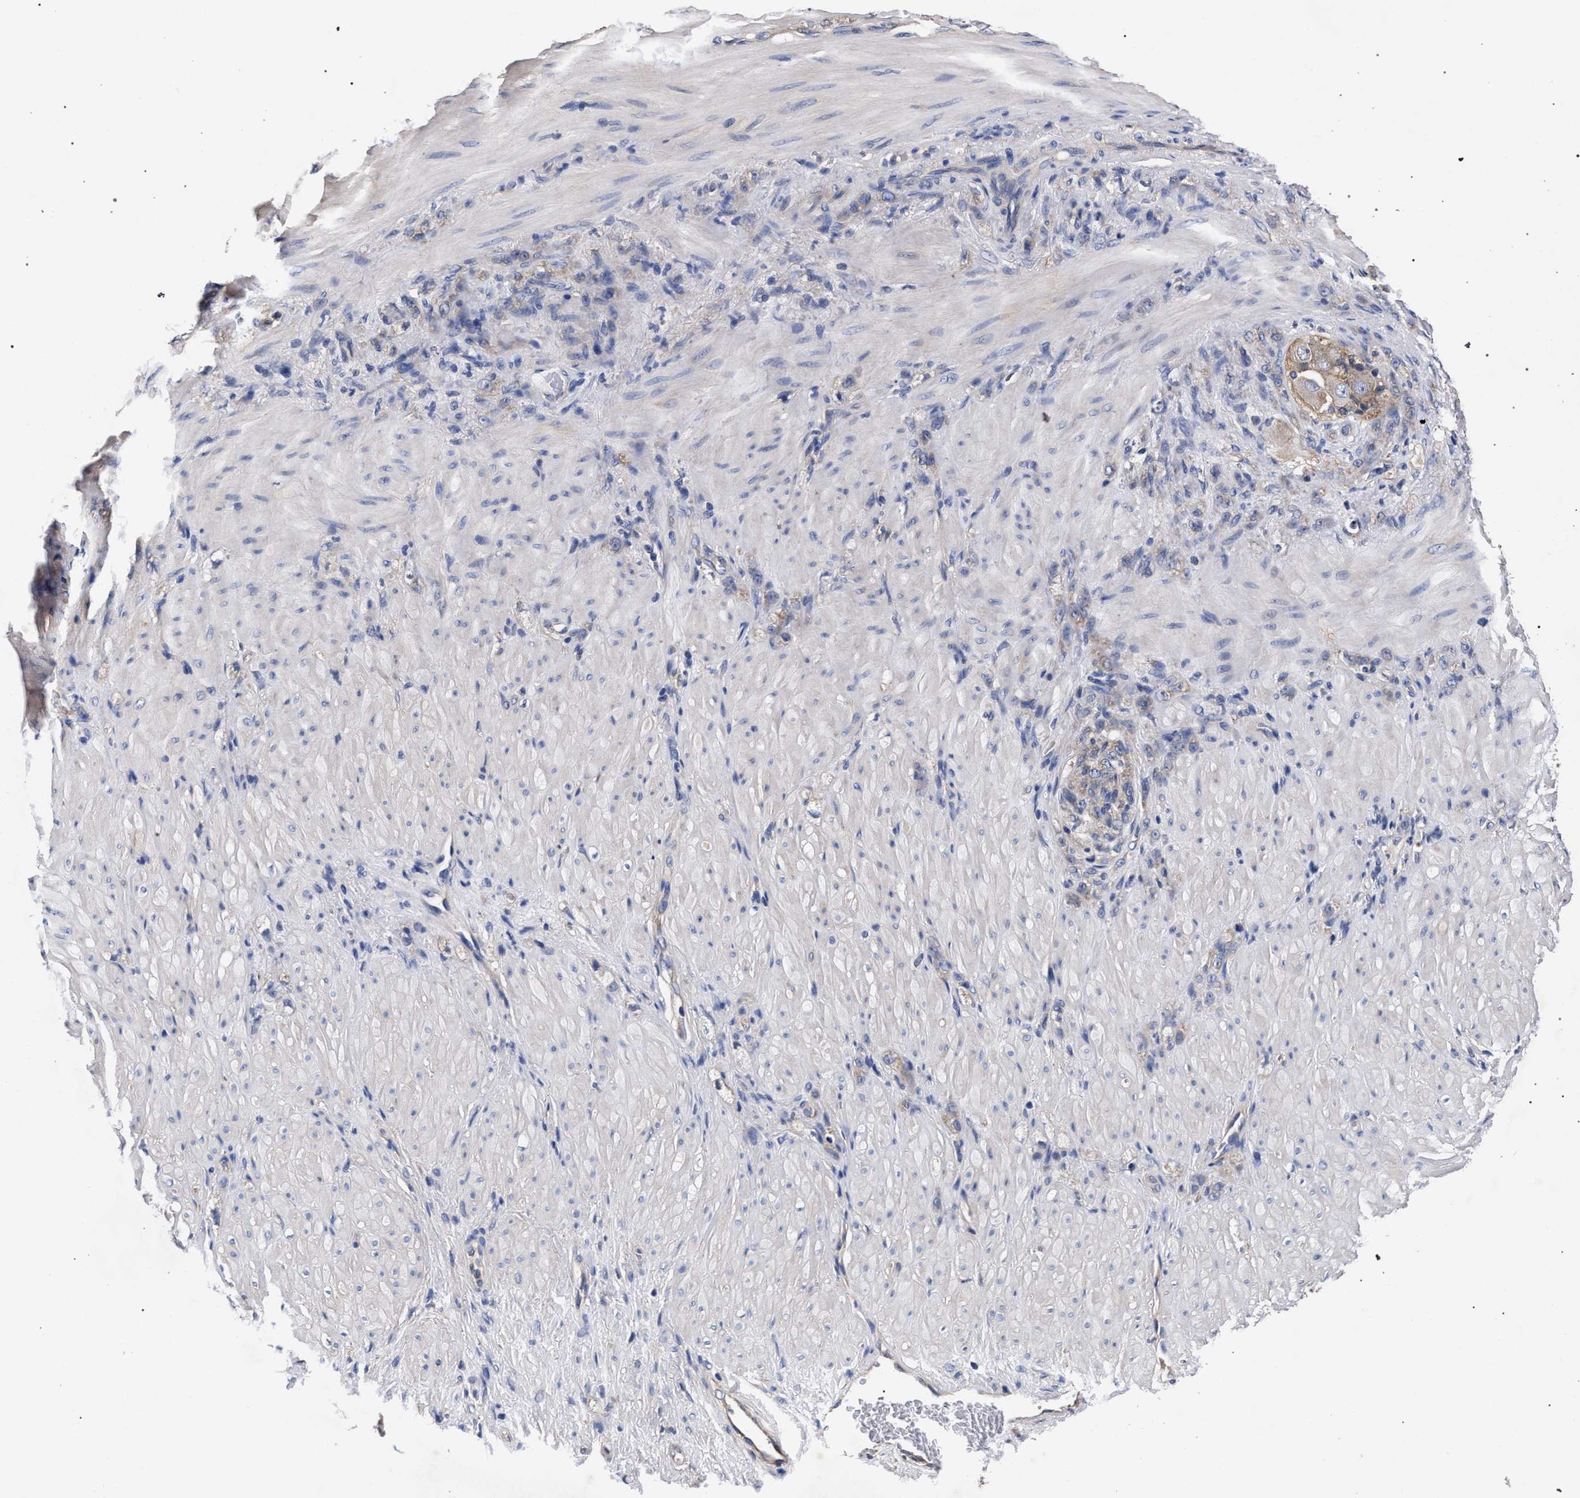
{"staining": {"intensity": "weak", "quantity": "<25%", "location": "cytoplasmic/membranous"}, "tissue": "stomach cancer", "cell_type": "Tumor cells", "image_type": "cancer", "snomed": [{"axis": "morphology", "description": "Normal tissue, NOS"}, {"axis": "morphology", "description": "Adenocarcinoma, NOS"}, {"axis": "topography", "description": "Stomach"}], "caption": "Immunohistochemical staining of stomach cancer (adenocarcinoma) reveals no significant expression in tumor cells.", "gene": "CFAP95", "patient": {"sex": "male", "age": 82}}